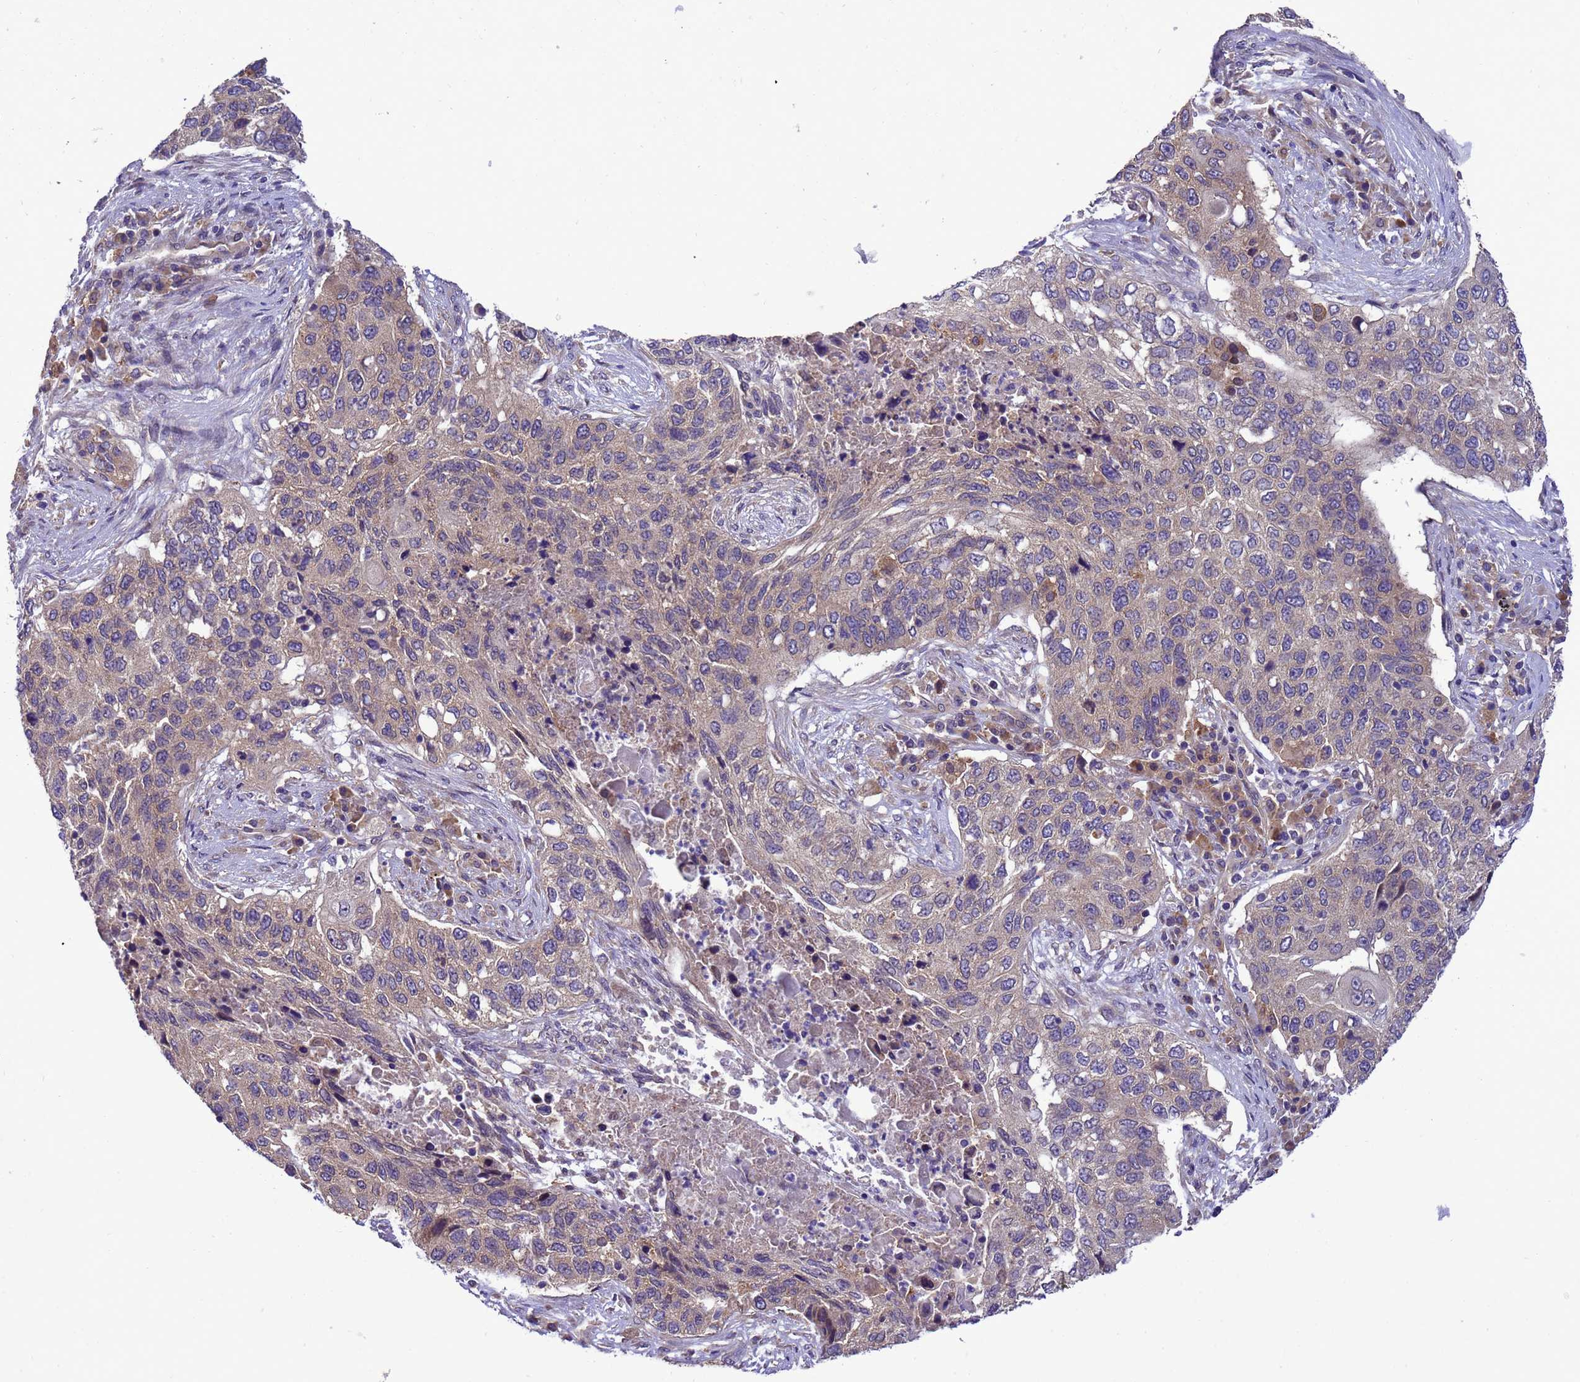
{"staining": {"intensity": "weak", "quantity": "25%-75%", "location": "cytoplasmic/membranous"}, "tissue": "lung cancer", "cell_type": "Tumor cells", "image_type": "cancer", "snomed": [{"axis": "morphology", "description": "Squamous cell carcinoma, NOS"}, {"axis": "topography", "description": "Lung"}], "caption": "Immunohistochemical staining of squamous cell carcinoma (lung) exhibits weak cytoplasmic/membranous protein positivity in about 25%-75% of tumor cells. The staining was performed using DAB, with brown indicating positive protein expression. Nuclei are stained blue with hematoxylin.", "gene": "ARHGAP12", "patient": {"sex": "female", "age": 63}}